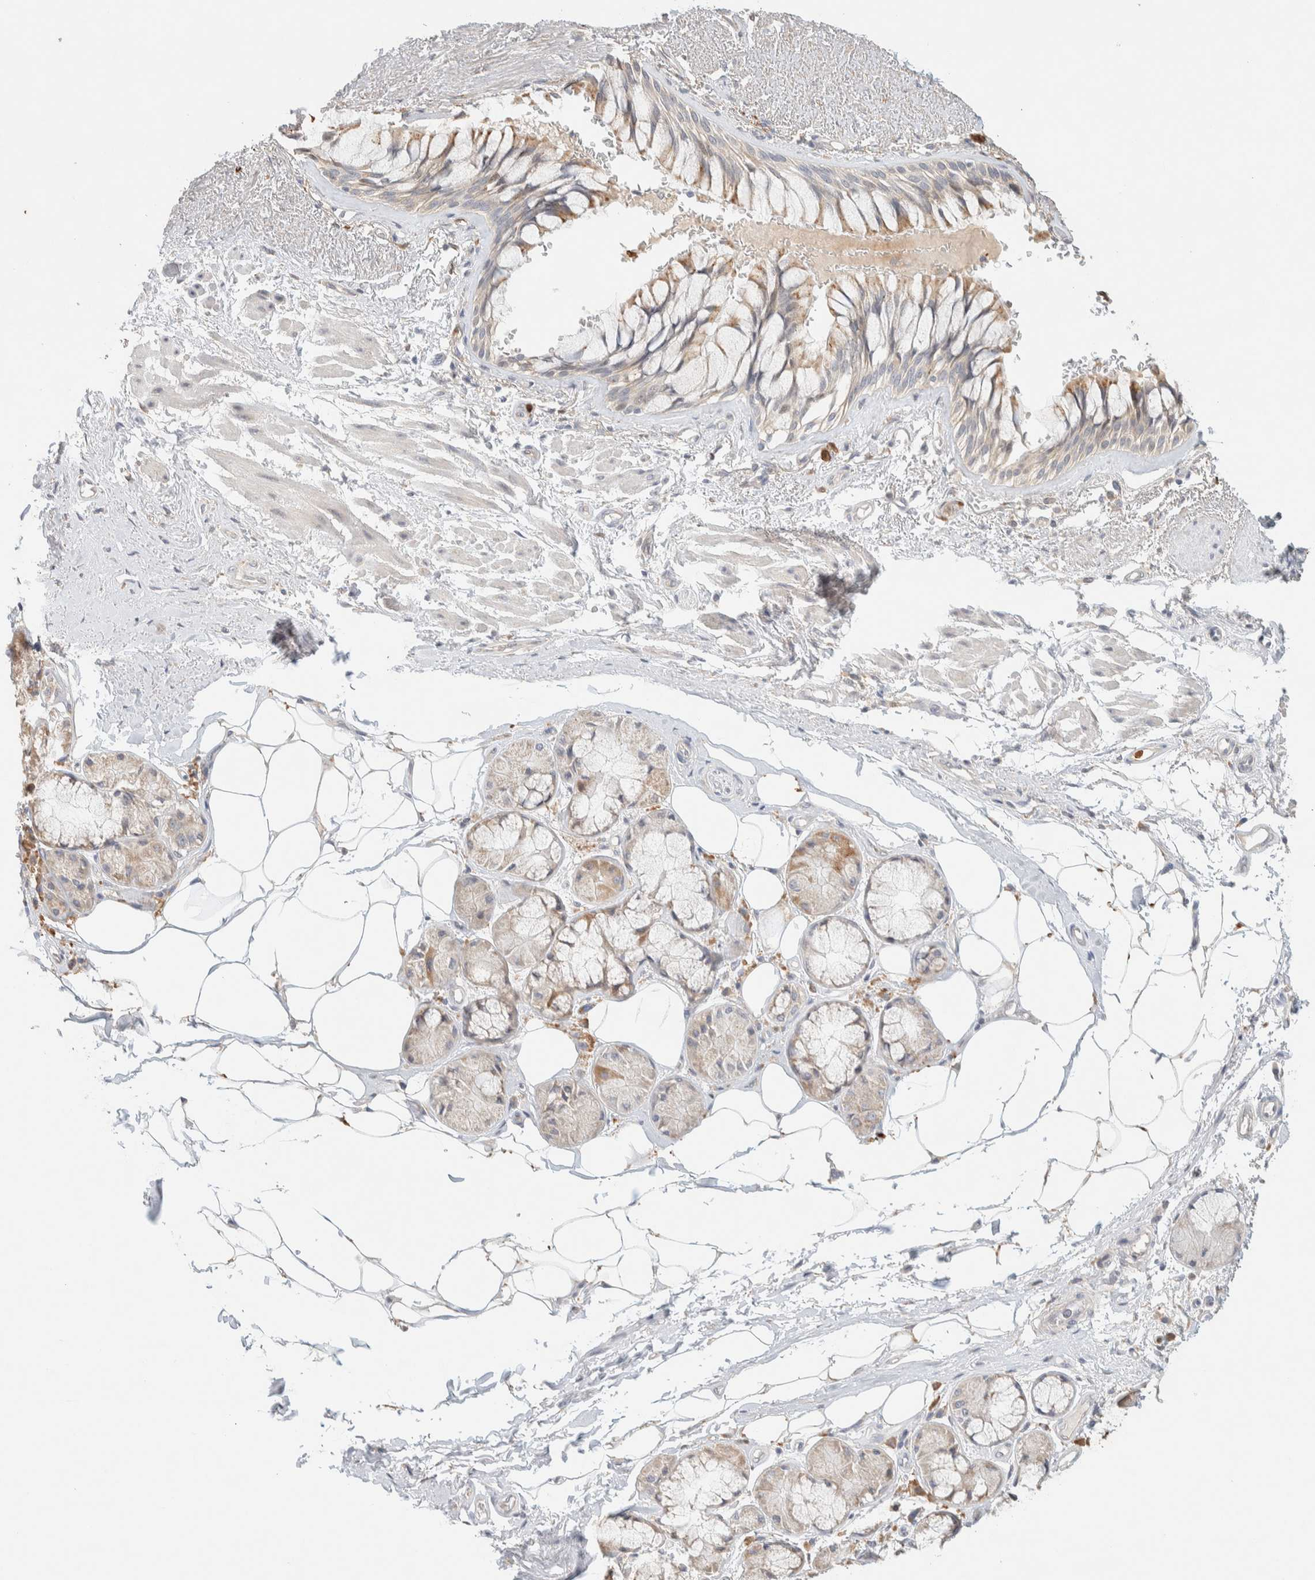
{"staining": {"intensity": "weak", "quantity": "25%-75%", "location": "cytoplasmic/membranous"}, "tissue": "bronchus", "cell_type": "Respiratory epithelial cells", "image_type": "normal", "snomed": [{"axis": "morphology", "description": "Normal tissue, NOS"}, {"axis": "topography", "description": "Bronchus"}], "caption": "High-power microscopy captured an immunohistochemistry photomicrograph of benign bronchus, revealing weak cytoplasmic/membranous expression in about 25%-75% of respiratory epithelial cells.", "gene": "TTC3", "patient": {"sex": "male", "age": 66}}